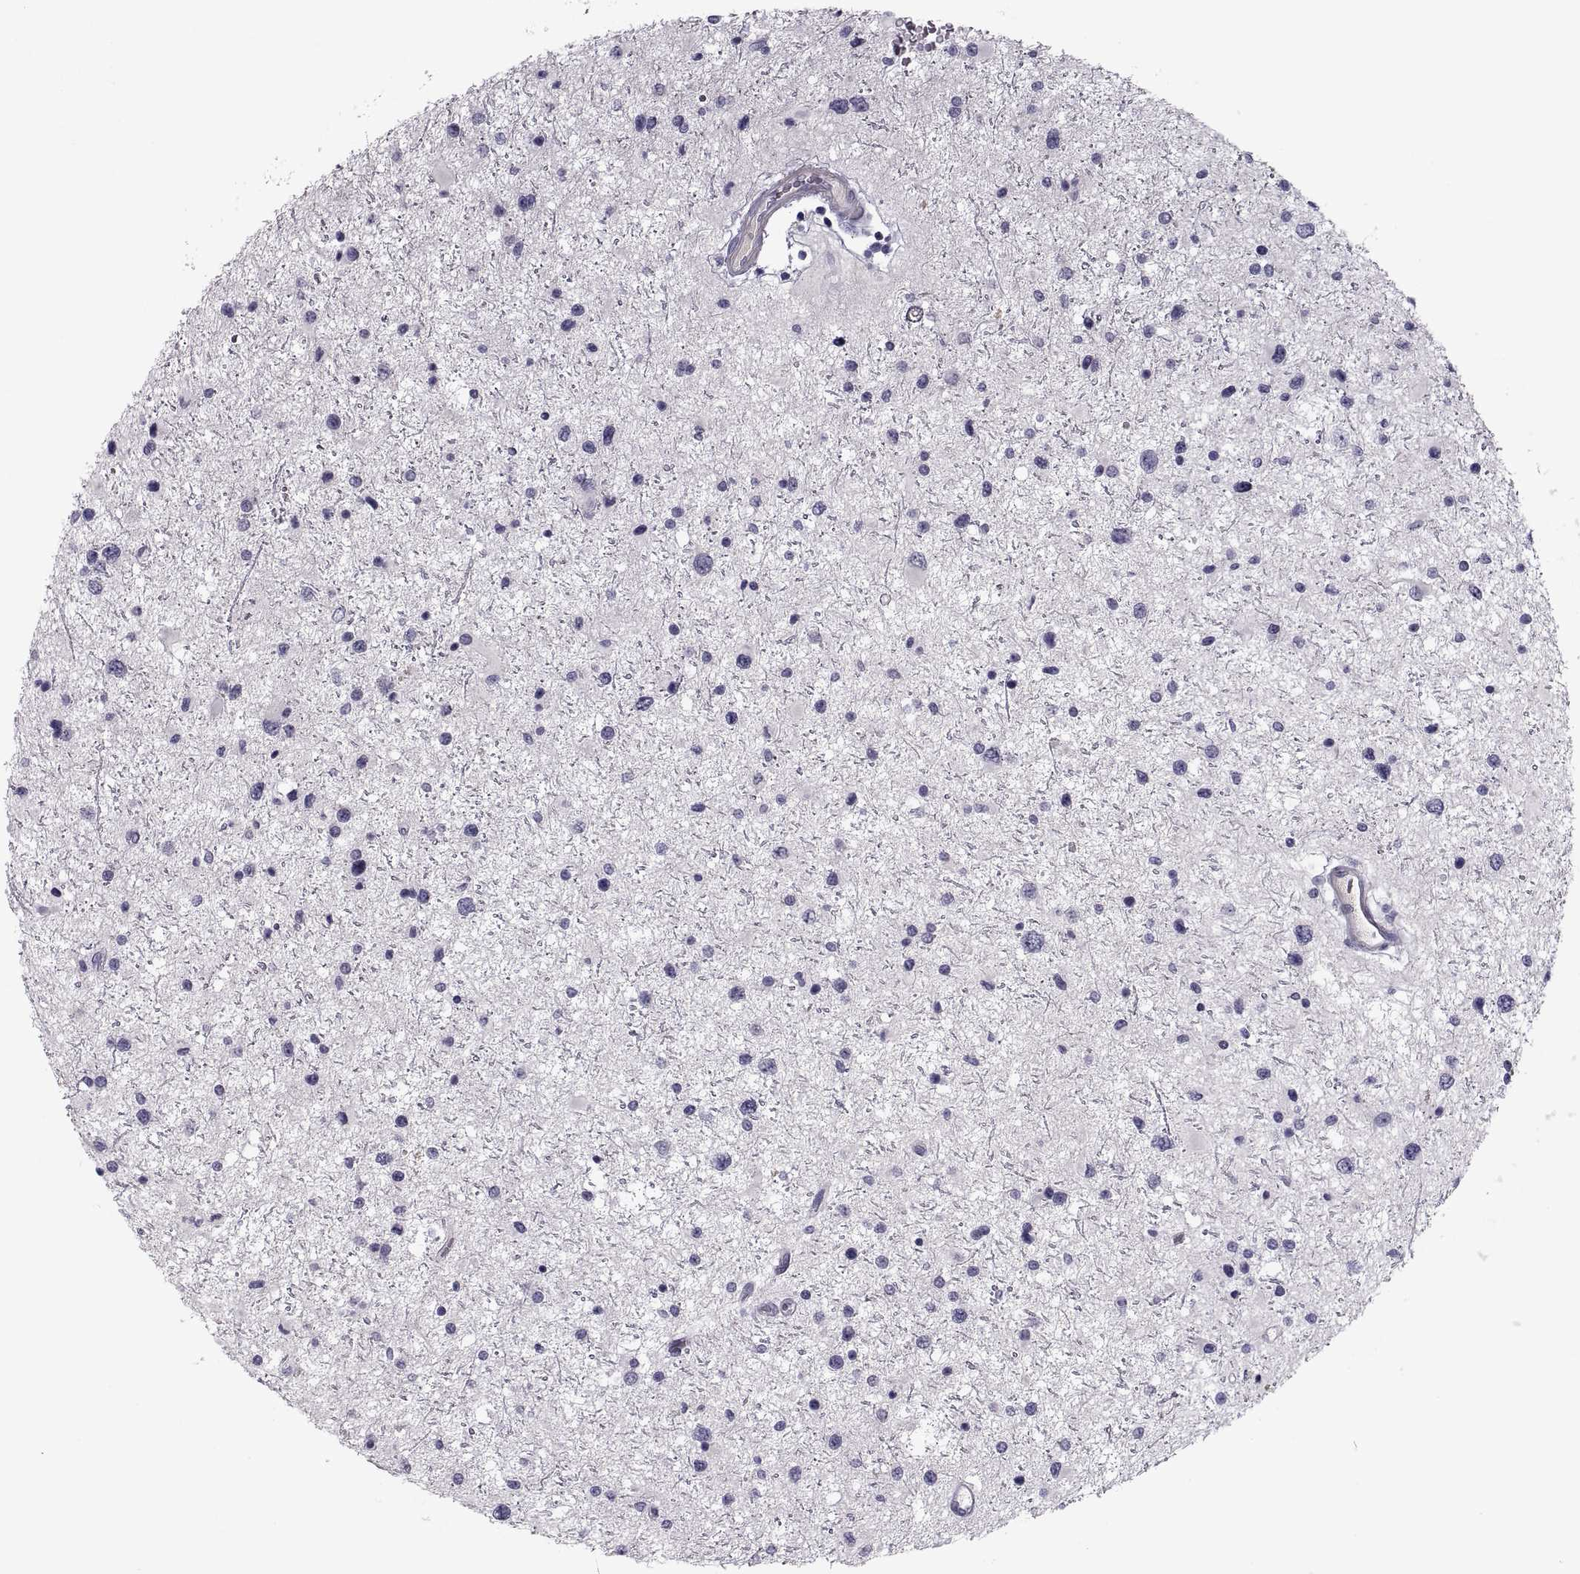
{"staining": {"intensity": "negative", "quantity": "none", "location": "none"}, "tissue": "glioma", "cell_type": "Tumor cells", "image_type": "cancer", "snomed": [{"axis": "morphology", "description": "Glioma, malignant, Low grade"}, {"axis": "topography", "description": "Brain"}], "caption": "Immunohistochemical staining of malignant glioma (low-grade) exhibits no significant expression in tumor cells. (Stains: DAB (3,3'-diaminobenzidine) IHC with hematoxylin counter stain, Microscopy: brightfield microscopy at high magnification).", "gene": "PDZRN4", "patient": {"sex": "female", "age": 32}}